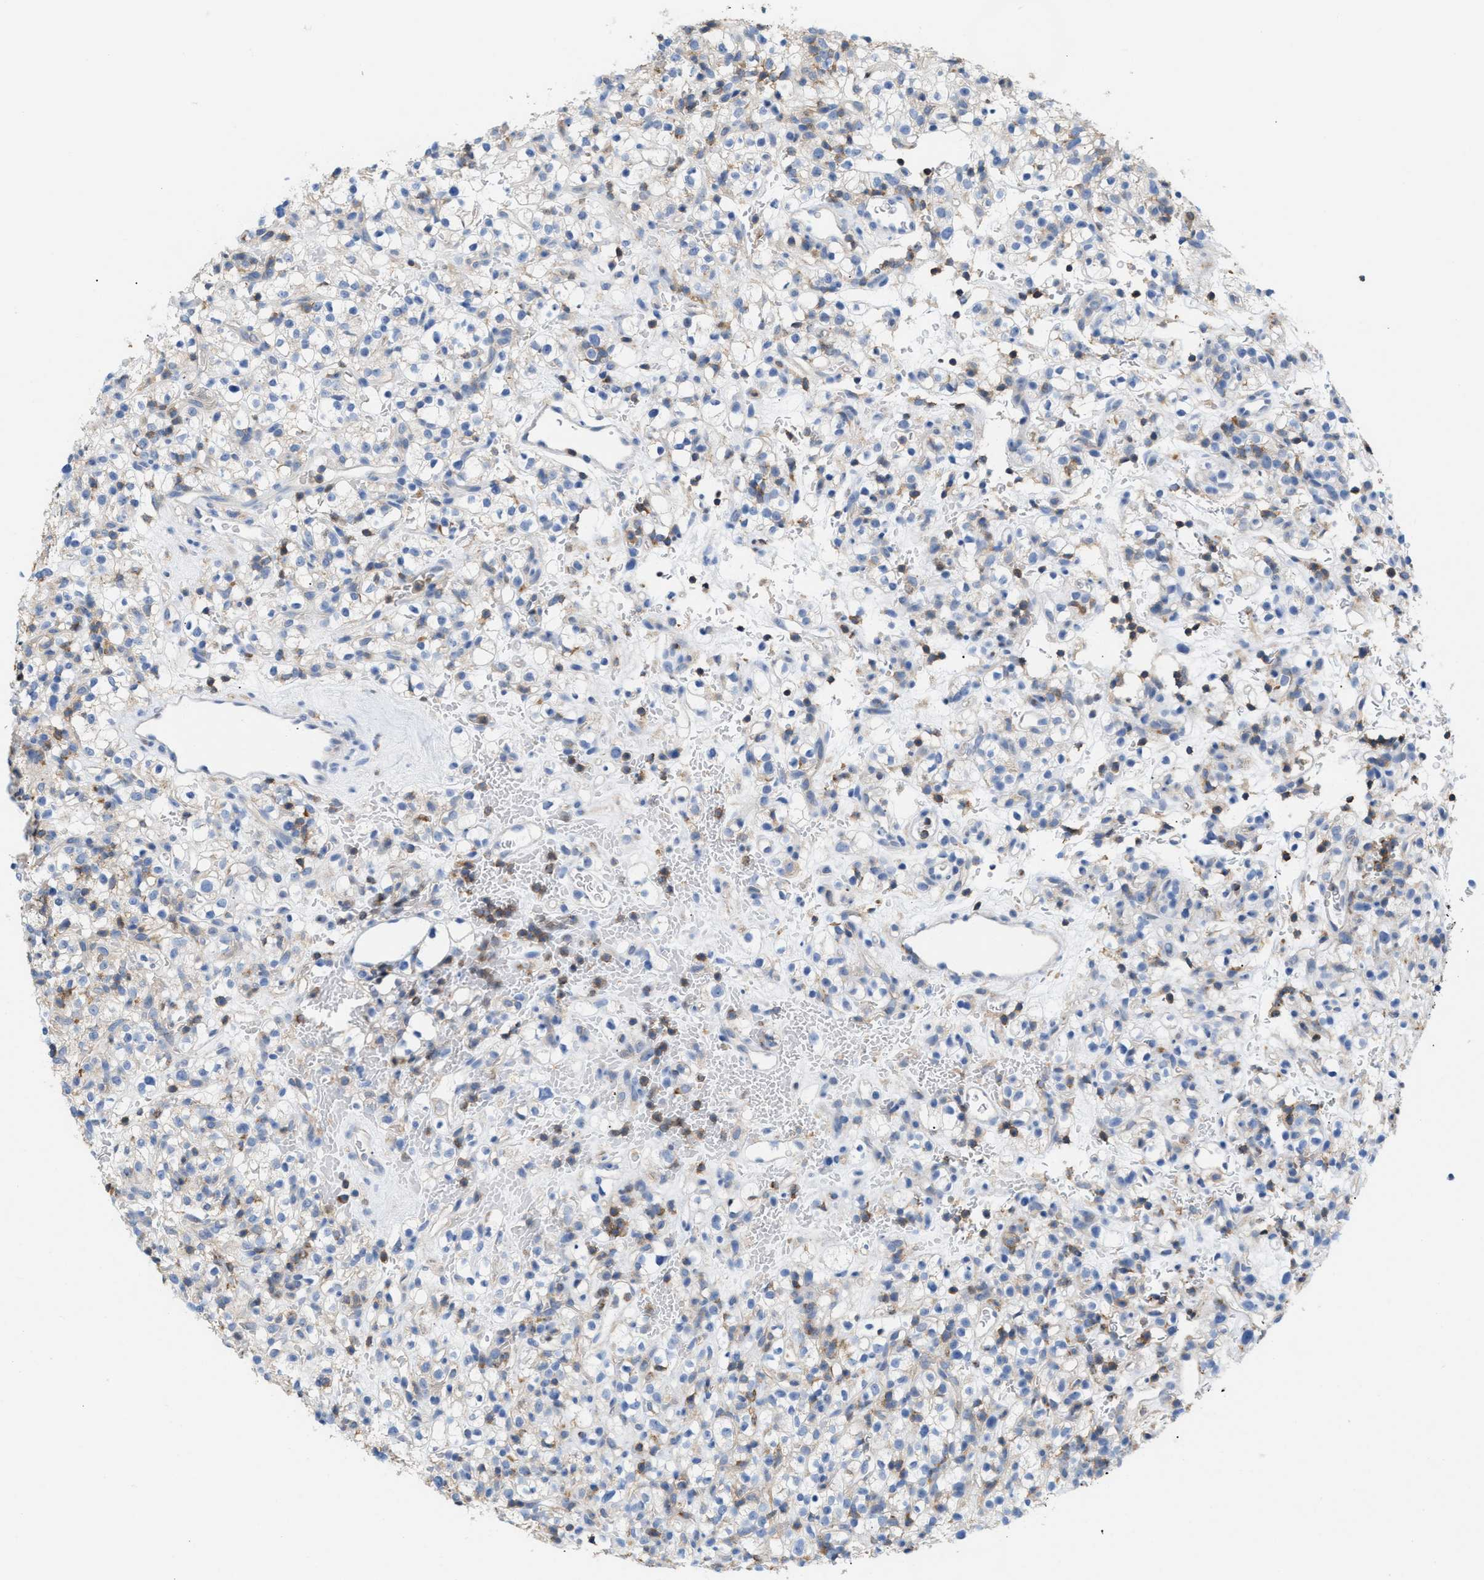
{"staining": {"intensity": "negative", "quantity": "none", "location": "none"}, "tissue": "renal cancer", "cell_type": "Tumor cells", "image_type": "cancer", "snomed": [{"axis": "morphology", "description": "Normal tissue, NOS"}, {"axis": "morphology", "description": "Adenocarcinoma, NOS"}, {"axis": "topography", "description": "Kidney"}], "caption": "This histopathology image is of renal cancer (adenocarcinoma) stained with immunohistochemistry (IHC) to label a protein in brown with the nuclei are counter-stained blue. There is no staining in tumor cells.", "gene": "IL16", "patient": {"sex": "female", "age": 72}}